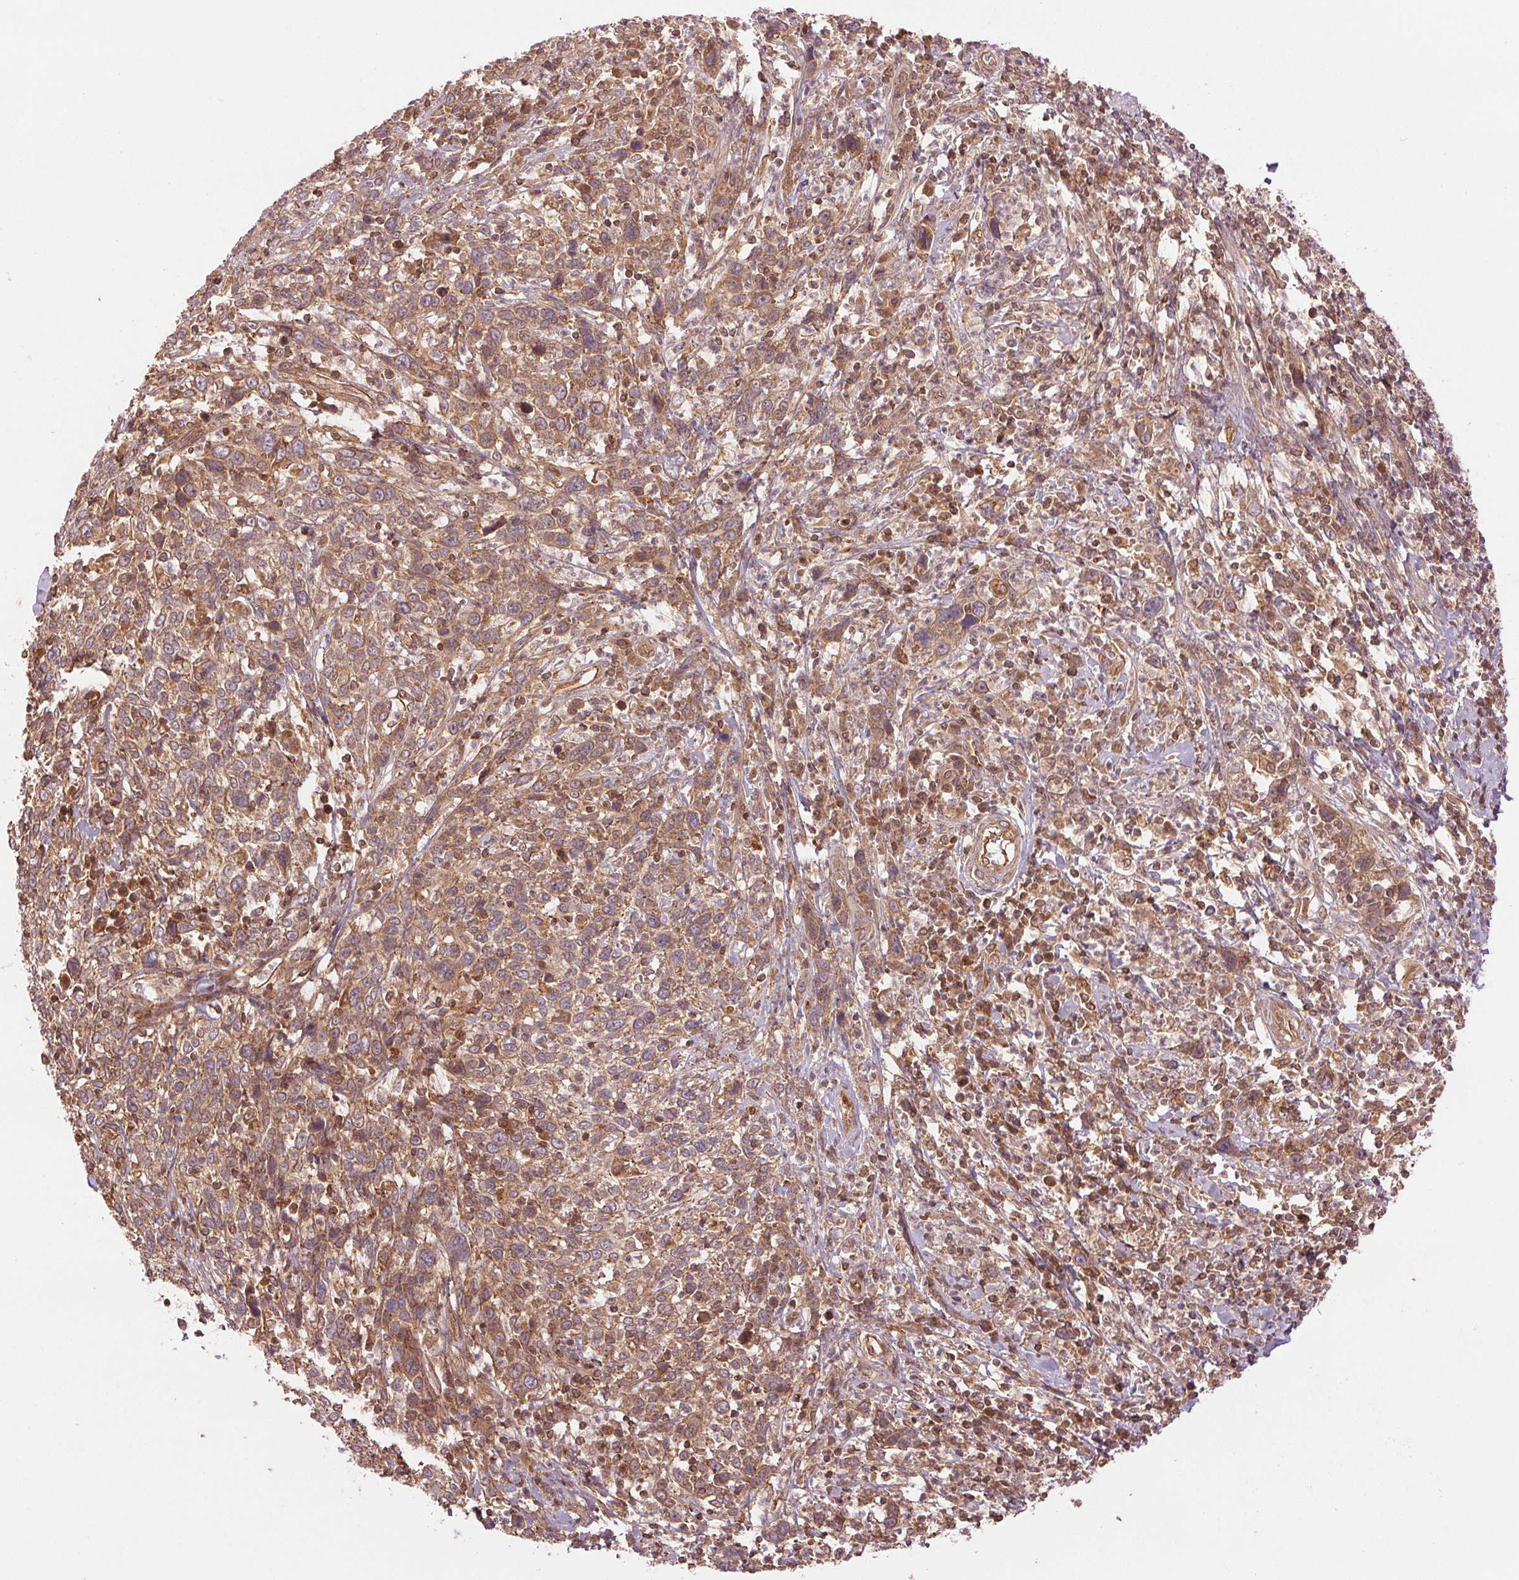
{"staining": {"intensity": "moderate", "quantity": ">75%", "location": "cytoplasmic/membranous"}, "tissue": "cervical cancer", "cell_type": "Tumor cells", "image_type": "cancer", "snomed": [{"axis": "morphology", "description": "Squamous cell carcinoma, NOS"}, {"axis": "topography", "description": "Cervix"}], "caption": "Immunohistochemical staining of cervical squamous cell carcinoma shows moderate cytoplasmic/membranous protein positivity in approximately >75% of tumor cells.", "gene": "STARD7", "patient": {"sex": "female", "age": 46}}